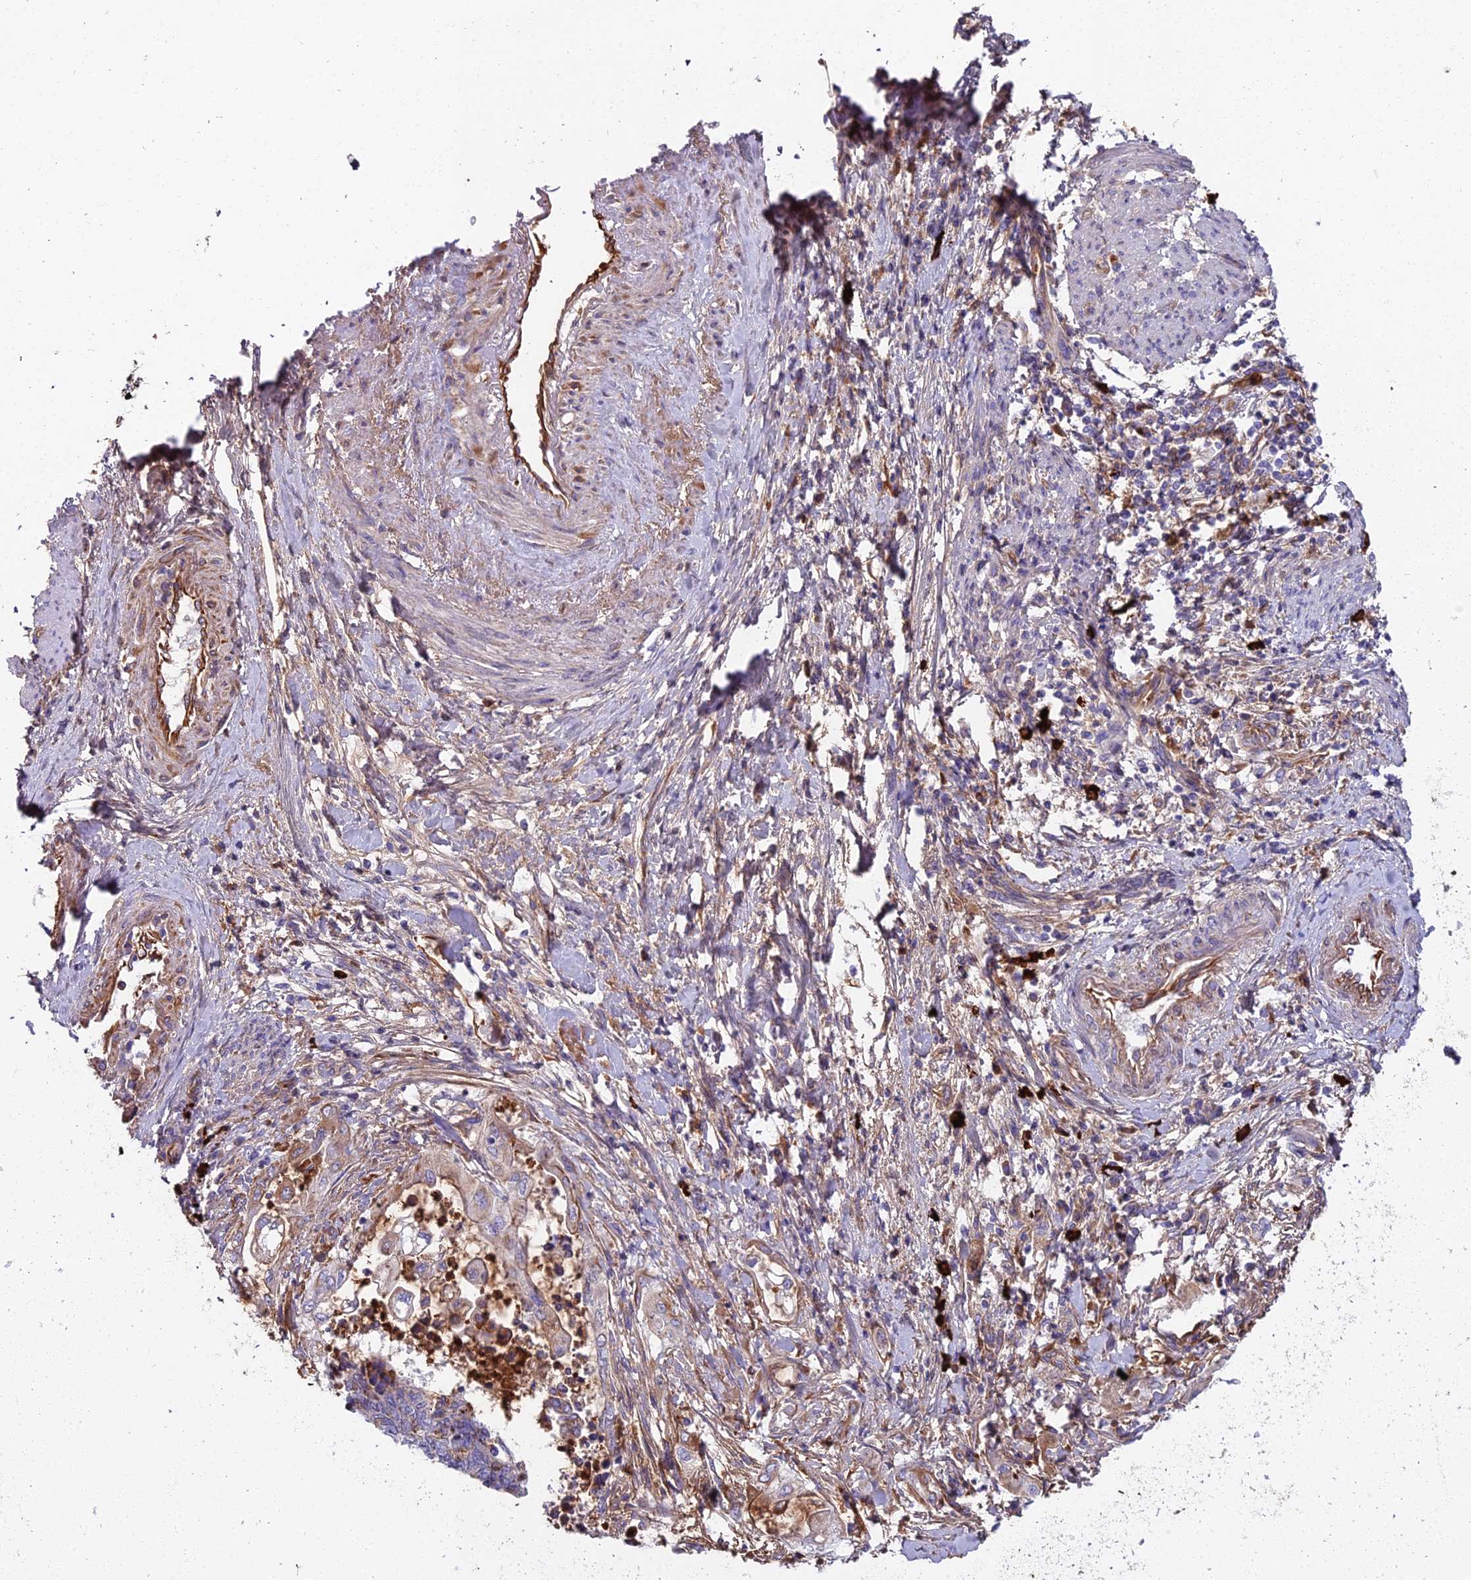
{"staining": {"intensity": "moderate", "quantity": "25%-75%", "location": "cytoplasmic/membranous"}, "tissue": "endometrial cancer", "cell_type": "Tumor cells", "image_type": "cancer", "snomed": [{"axis": "morphology", "description": "Adenocarcinoma, NOS"}, {"axis": "topography", "description": "Uterus"}, {"axis": "topography", "description": "Endometrium"}], "caption": "Protein expression analysis of human endometrial cancer reveals moderate cytoplasmic/membranous staining in approximately 25%-75% of tumor cells.", "gene": "BEX4", "patient": {"sex": "female", "age": 70}}